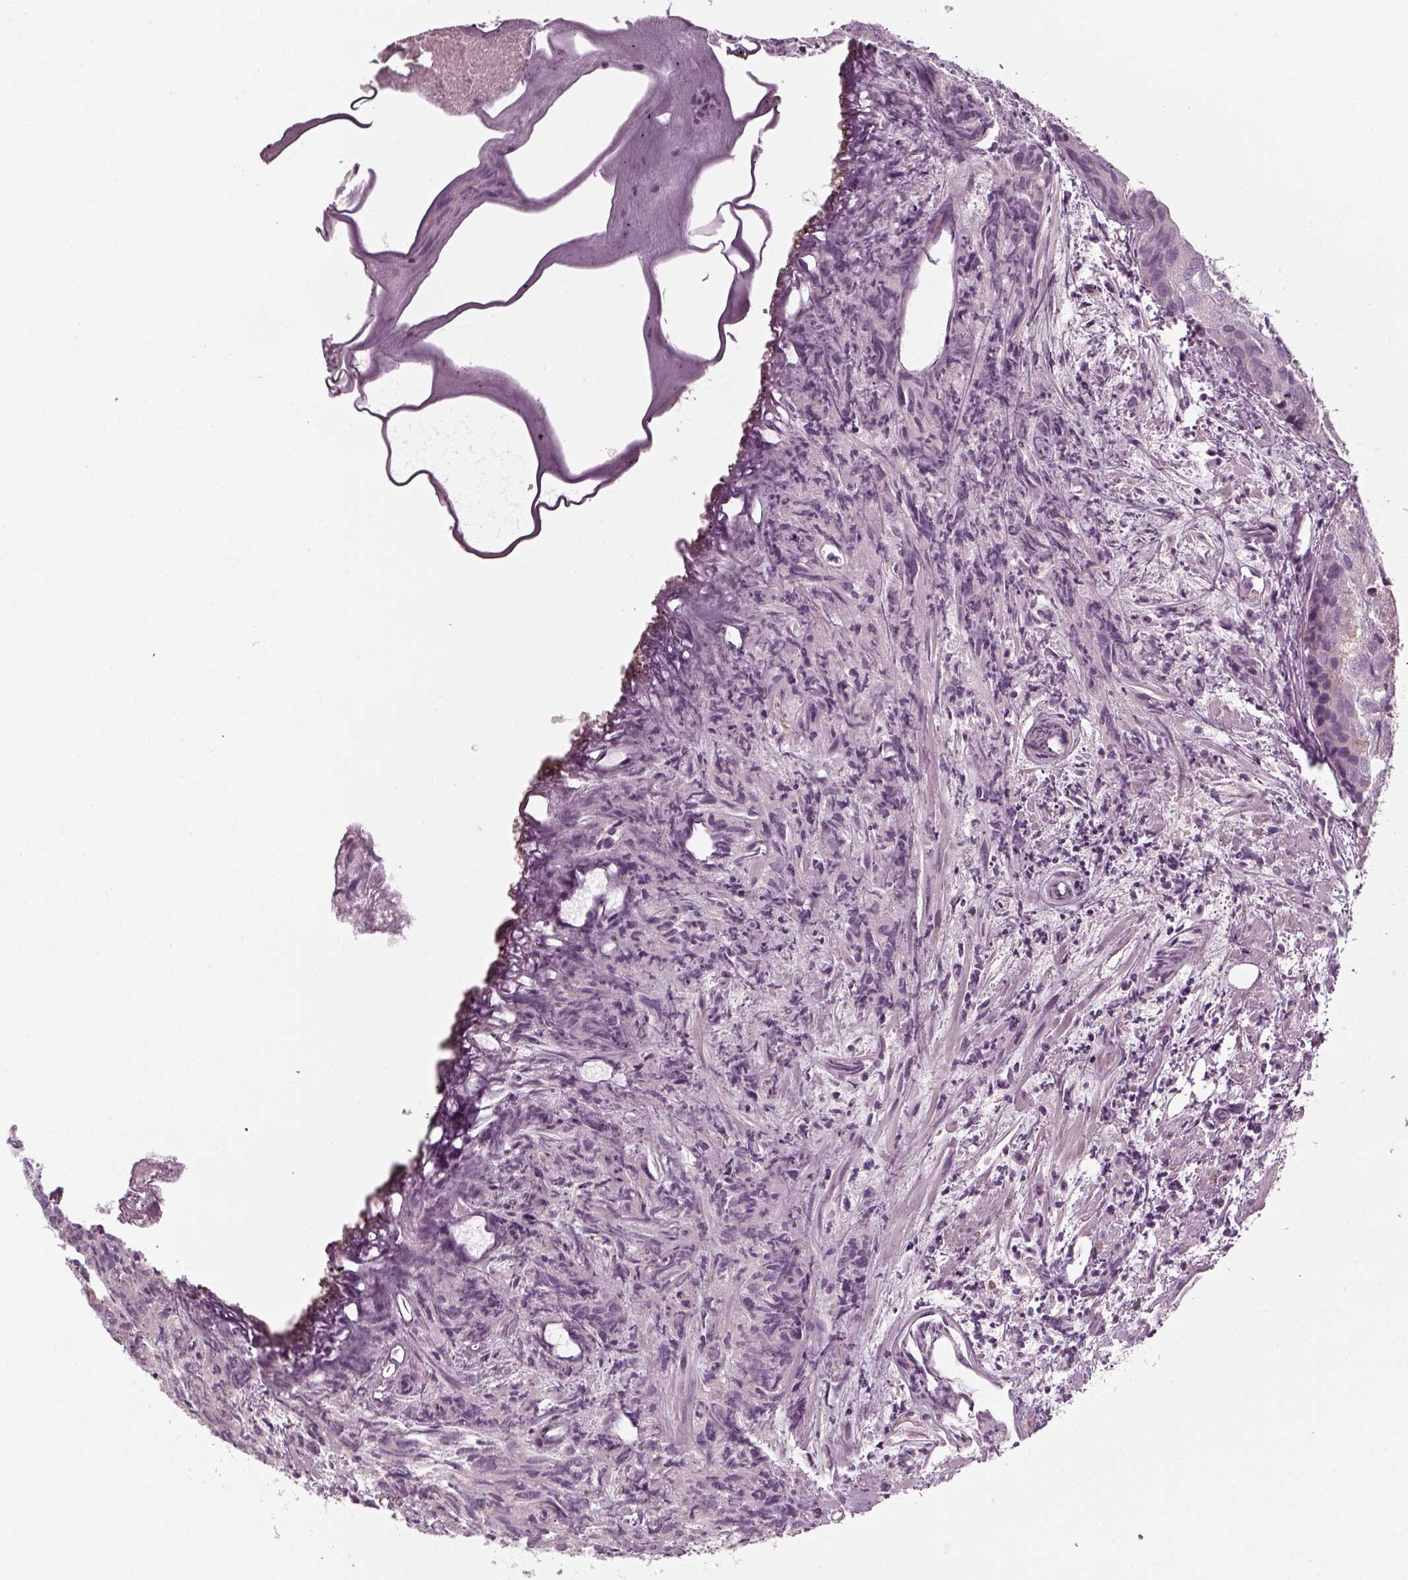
{"staining": {"intensity": "negative", "quantity": "none", "location": "none"}, "tissue": "prostate cancer", "cell_type": "Tumor cells", "image_type": "cancer", "snomed": [{"axis": "morphology", "description": "Adenocarcinoma, High grade"}, {"axis": "topography", "description": "Prostate"}], "caption": "IHC histopathology image of neoplastic tissue: prostate high-grade adenocarcinoma stained with DAB (3,3'-diaminobenzidine) displays no significant protein positivity in tumor cells. (Brightfield microscopy of DAB immunohistochemistry (IHC) at high magnification).", "gene": "PNMT", "patient": {"sex": "male", "age": 58}}